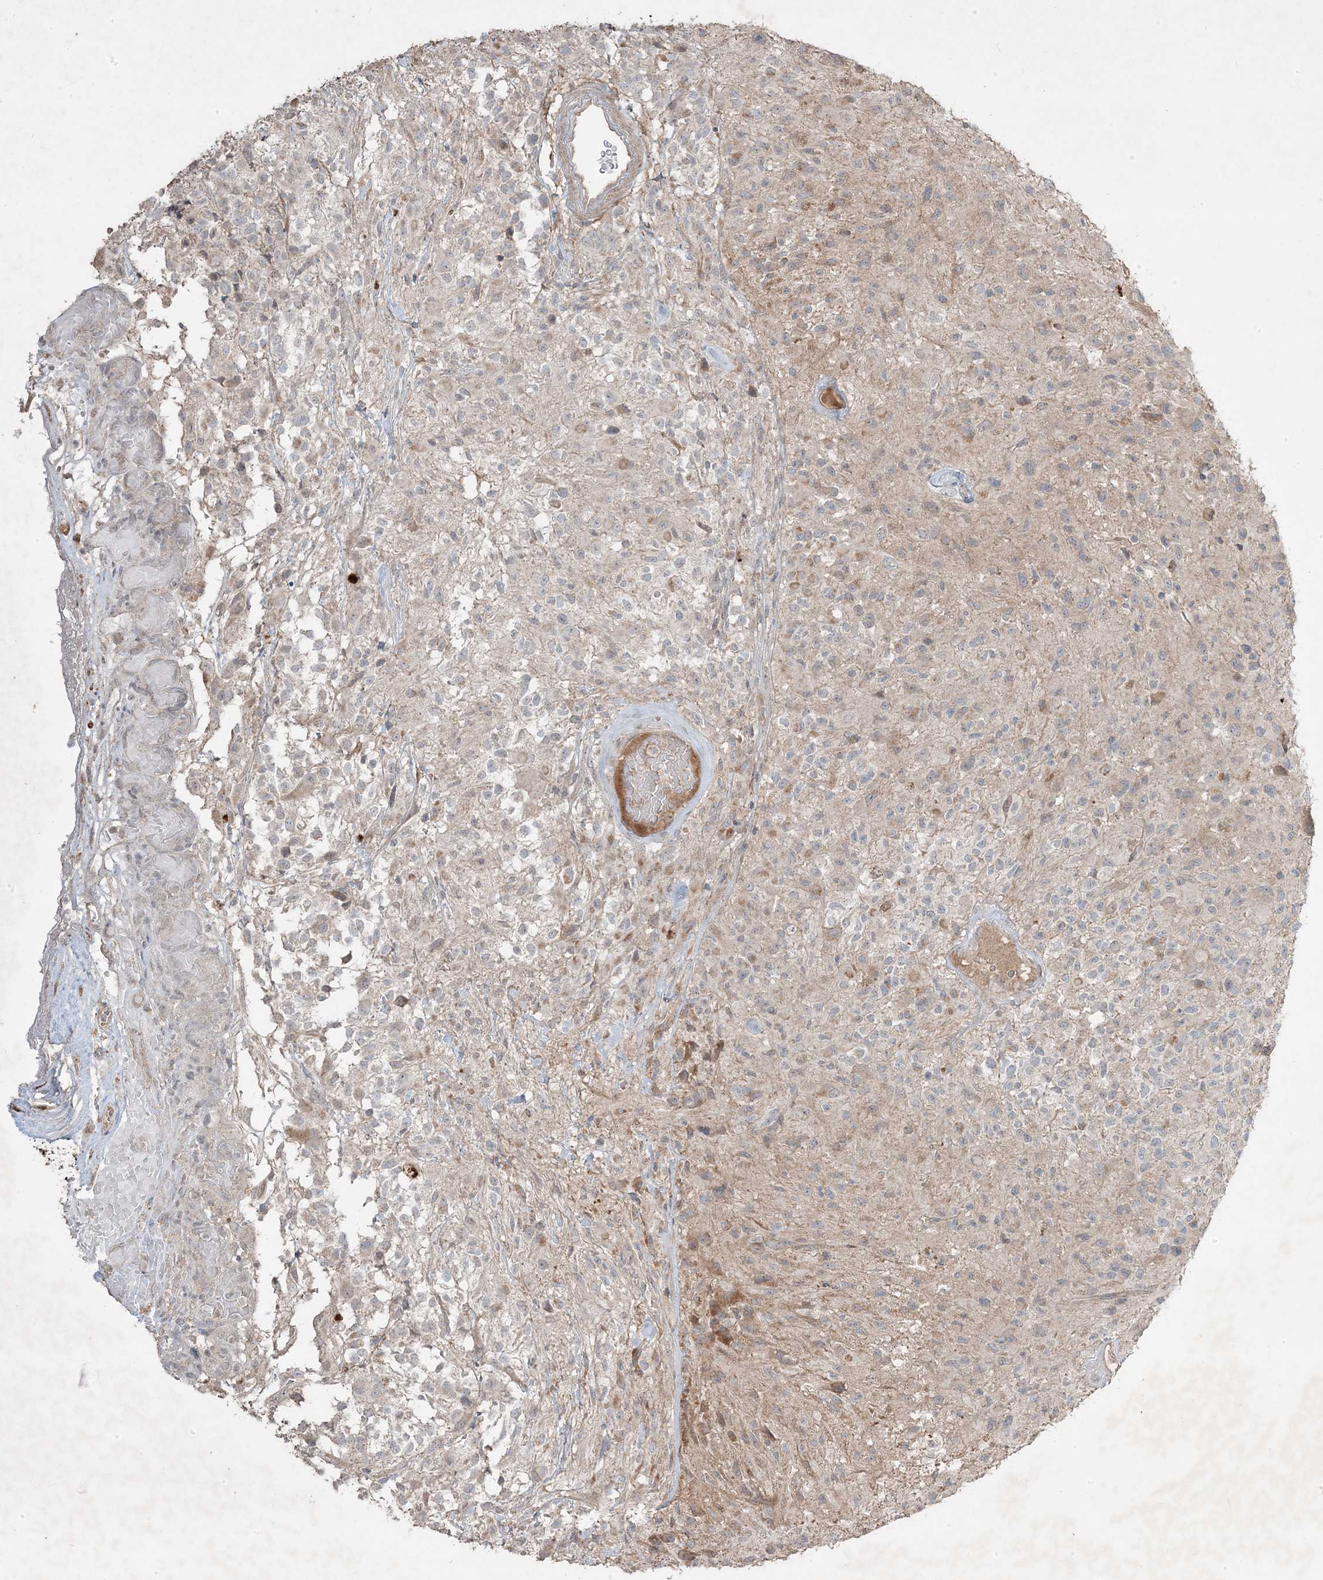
{"staining": {"intensity": "negative", "quantity": "none", "location": "none"}, "tissue": "glioma", "cell_type": "Tumor cells", "image_type": "cancer", "snomed": [{"axis": "morphology", "description": "Glioma, malignant, High grade"}, {"axis": "morphology", "description": "Glioblastoma, NOS"}, {"axis": "topography", "description": "Brain"}], "caption": "This is an IHC histopathology image of glioblastoma. There is no expression in tumor cells.", "gene": "RGL4", "patient": {"sex": "male", "age": 60}}